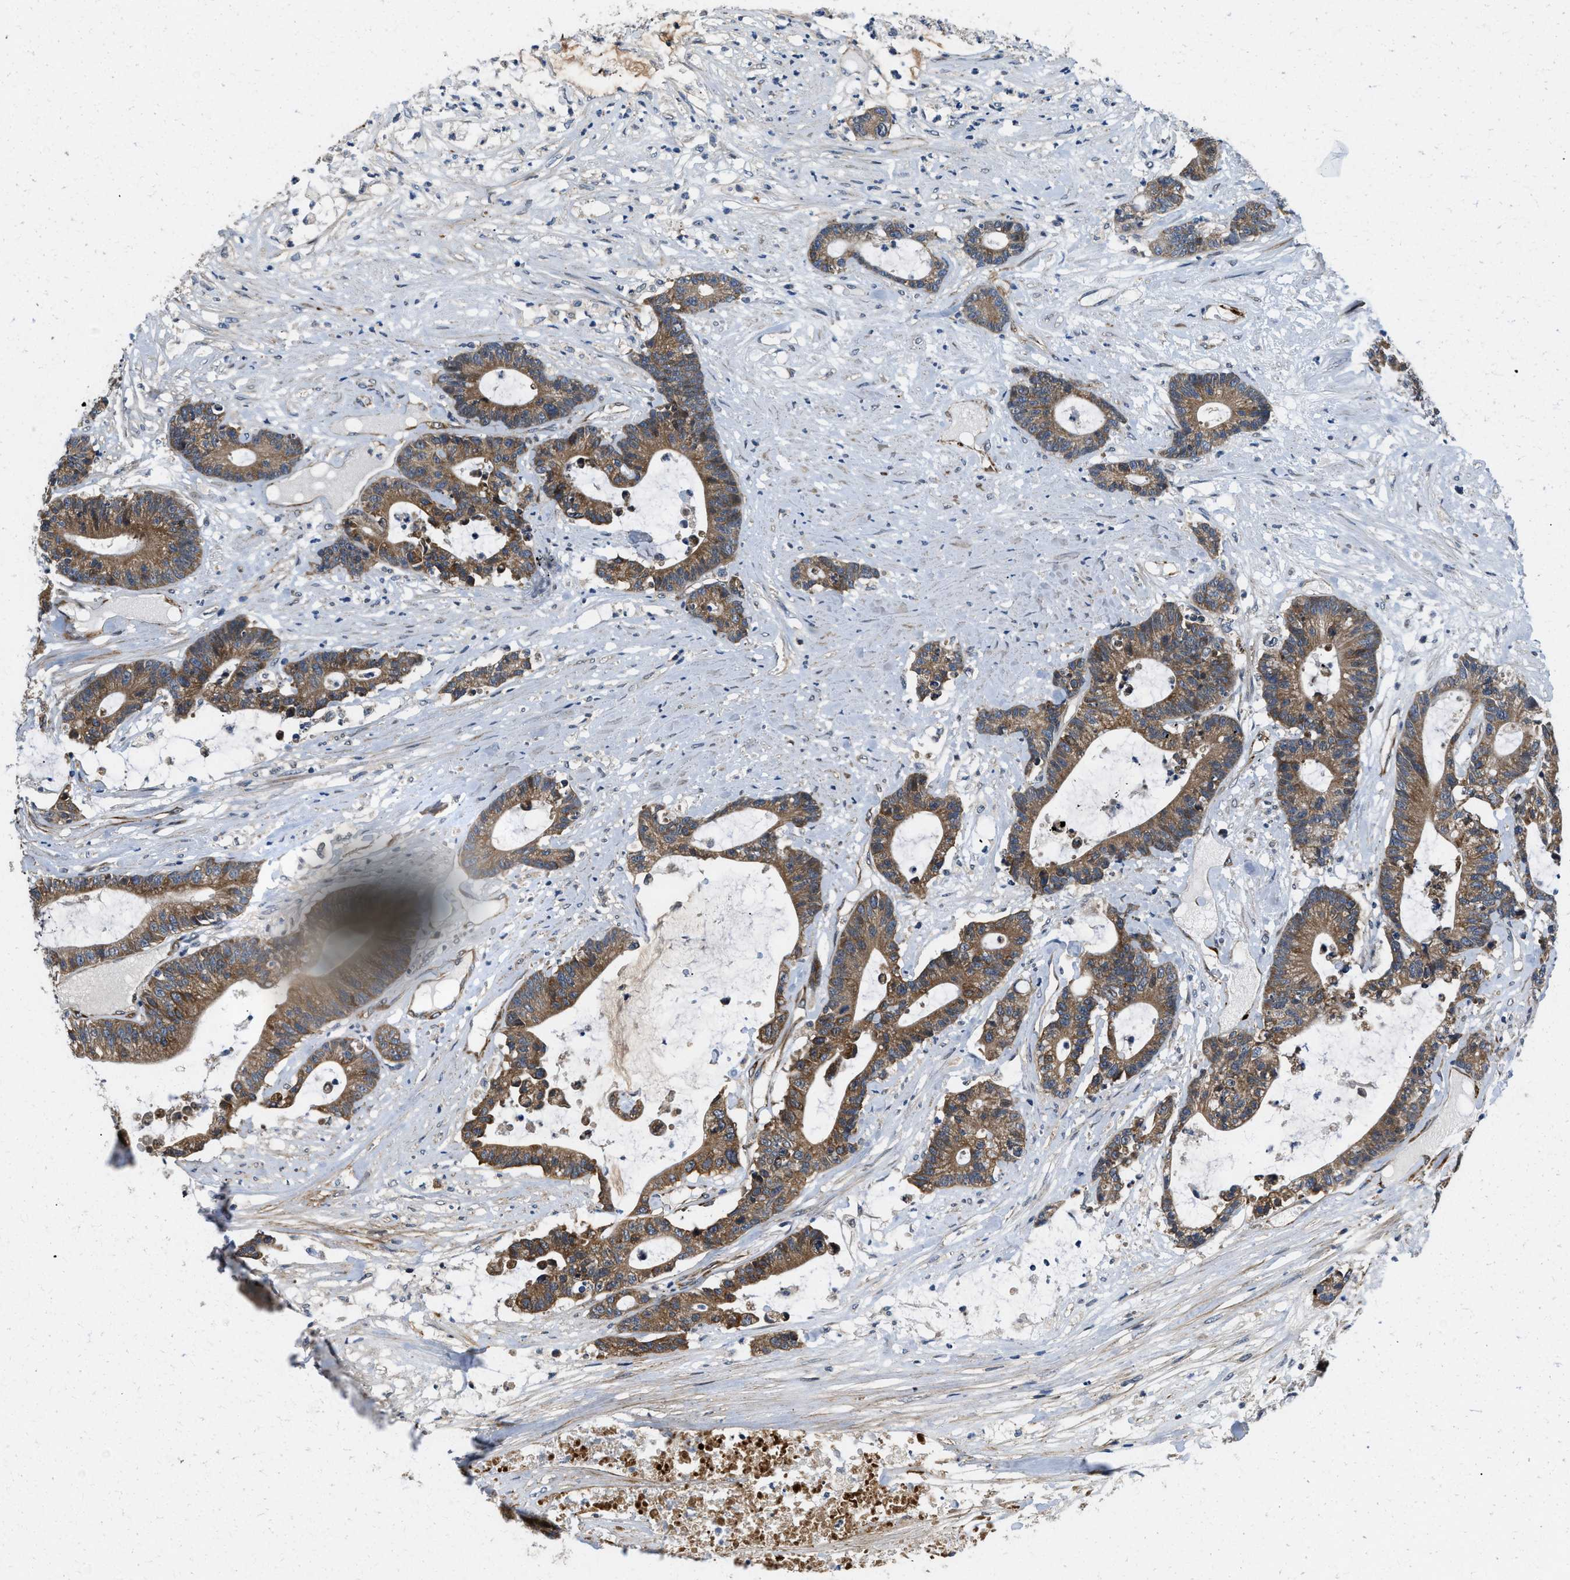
{"staining": {"intensity": "moderate", "quantity": ">75%", "location": "cytoplasmic/membranous"}, "tissue": "colorectal cancer", "cell_type": "Tumor cells", "image_type": "cancer", "snomed": [{"axis": "morphology", "description": "Adenocarcinoma, NOS"}, {"axis": "topography", "description": "Colon"}], "caption": "A brown stain shows moderate cytoplasmic/membranous expression of a protein in human colorectal cancer tumor cells.", "gene": "ZNF599", "patient": {"sex": "female", "age": 84}}